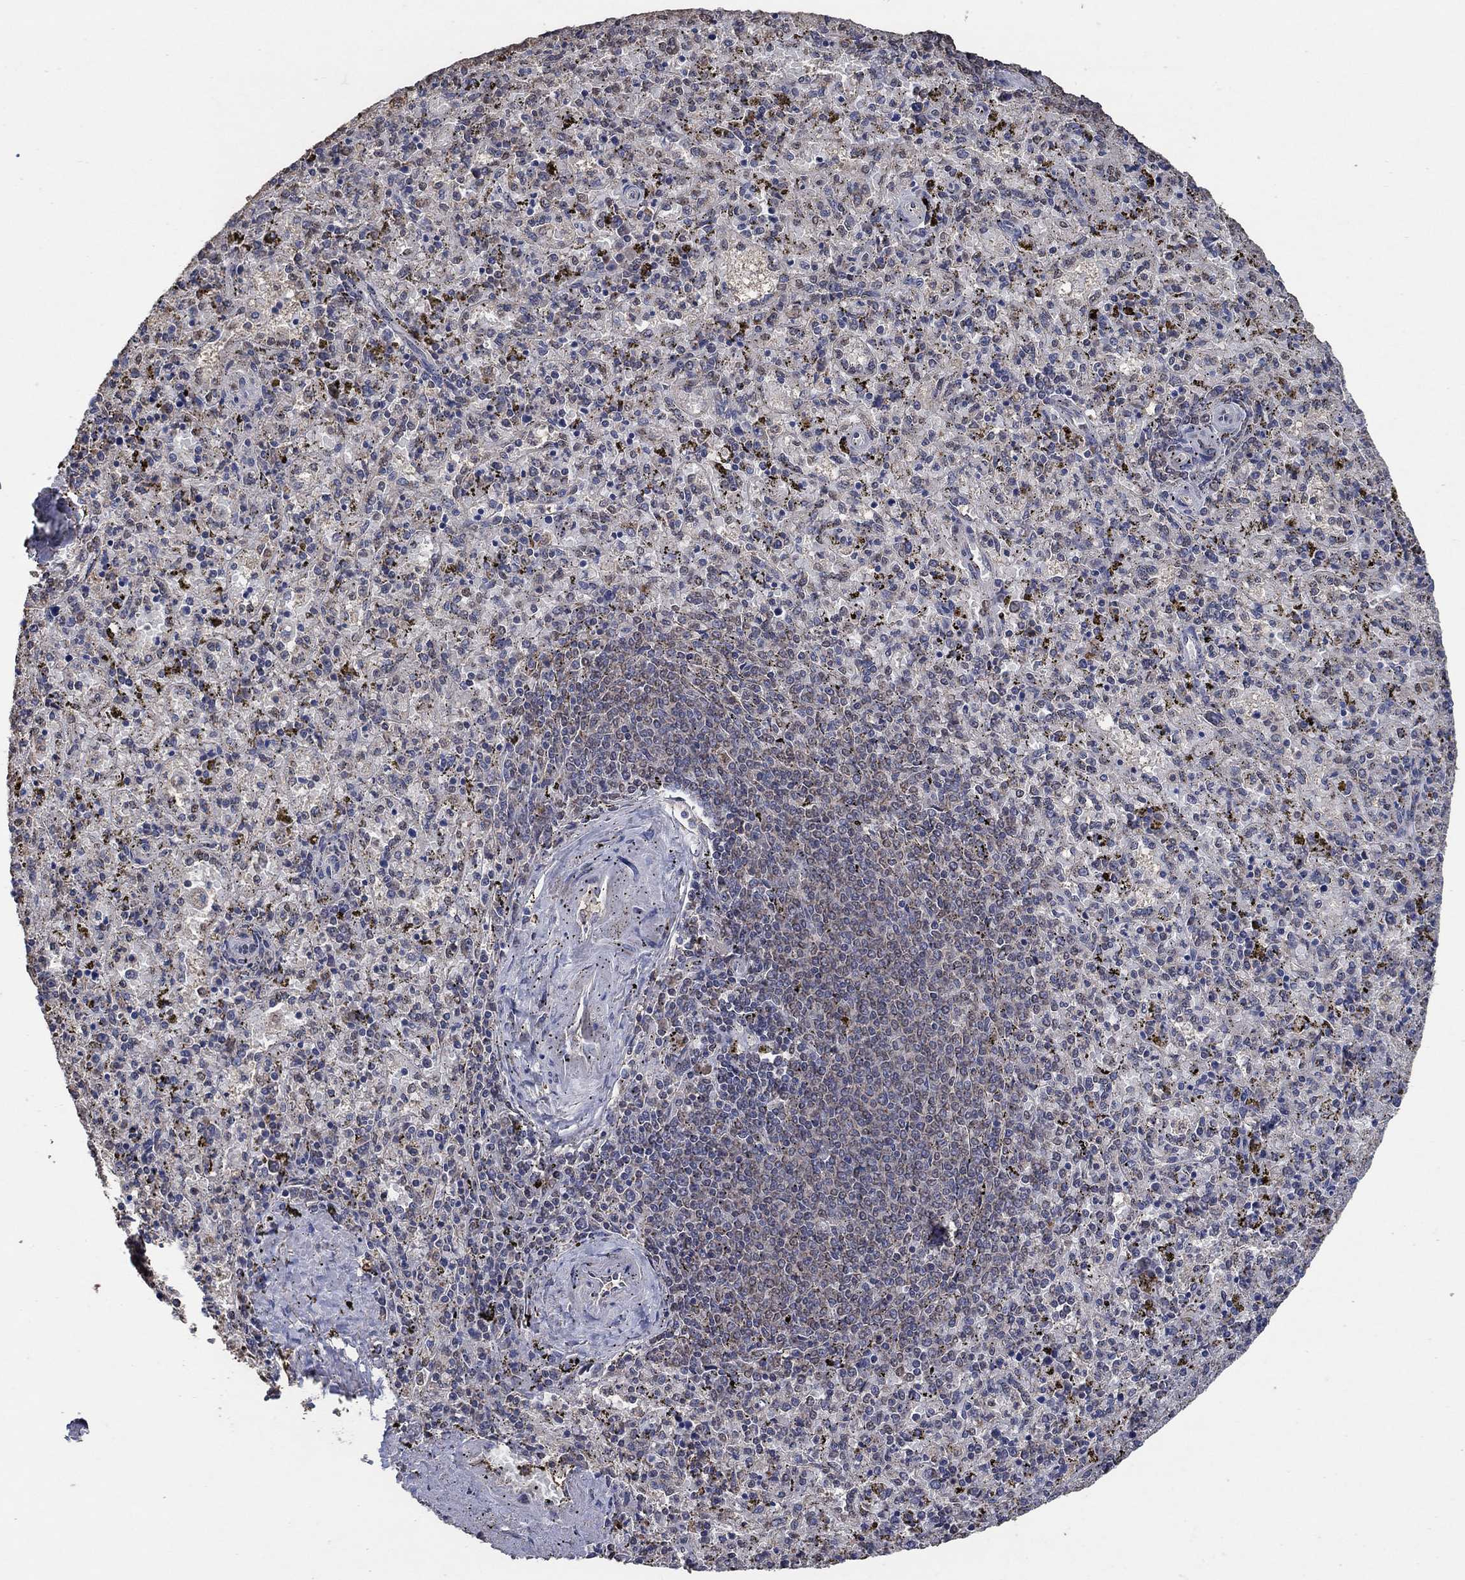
{"staining": {"intensity": "negative", "quantity": "none", "location": "none"}, "tissue": "spleen", "cell_type": "Cells in red pulp", "image_type": "normal", "snomed": [{"axis": "morphology", "description": "Normal tissue, NOS"}, {"axis": "topography", "description": "Spleen"}], "caption": "High power microscopy micrograph of an immunohistochemistry micrograph of unremarkable spleen, revealing no significant positivity in cells in red pulp. The staining is performed using DAB (3,3'-diaminobenzidine) brown chromogen with nuclei counter-stained in using hematoxylin.", "gene": "MRPS24", "patient": {"sex": "female", "age": 50}}